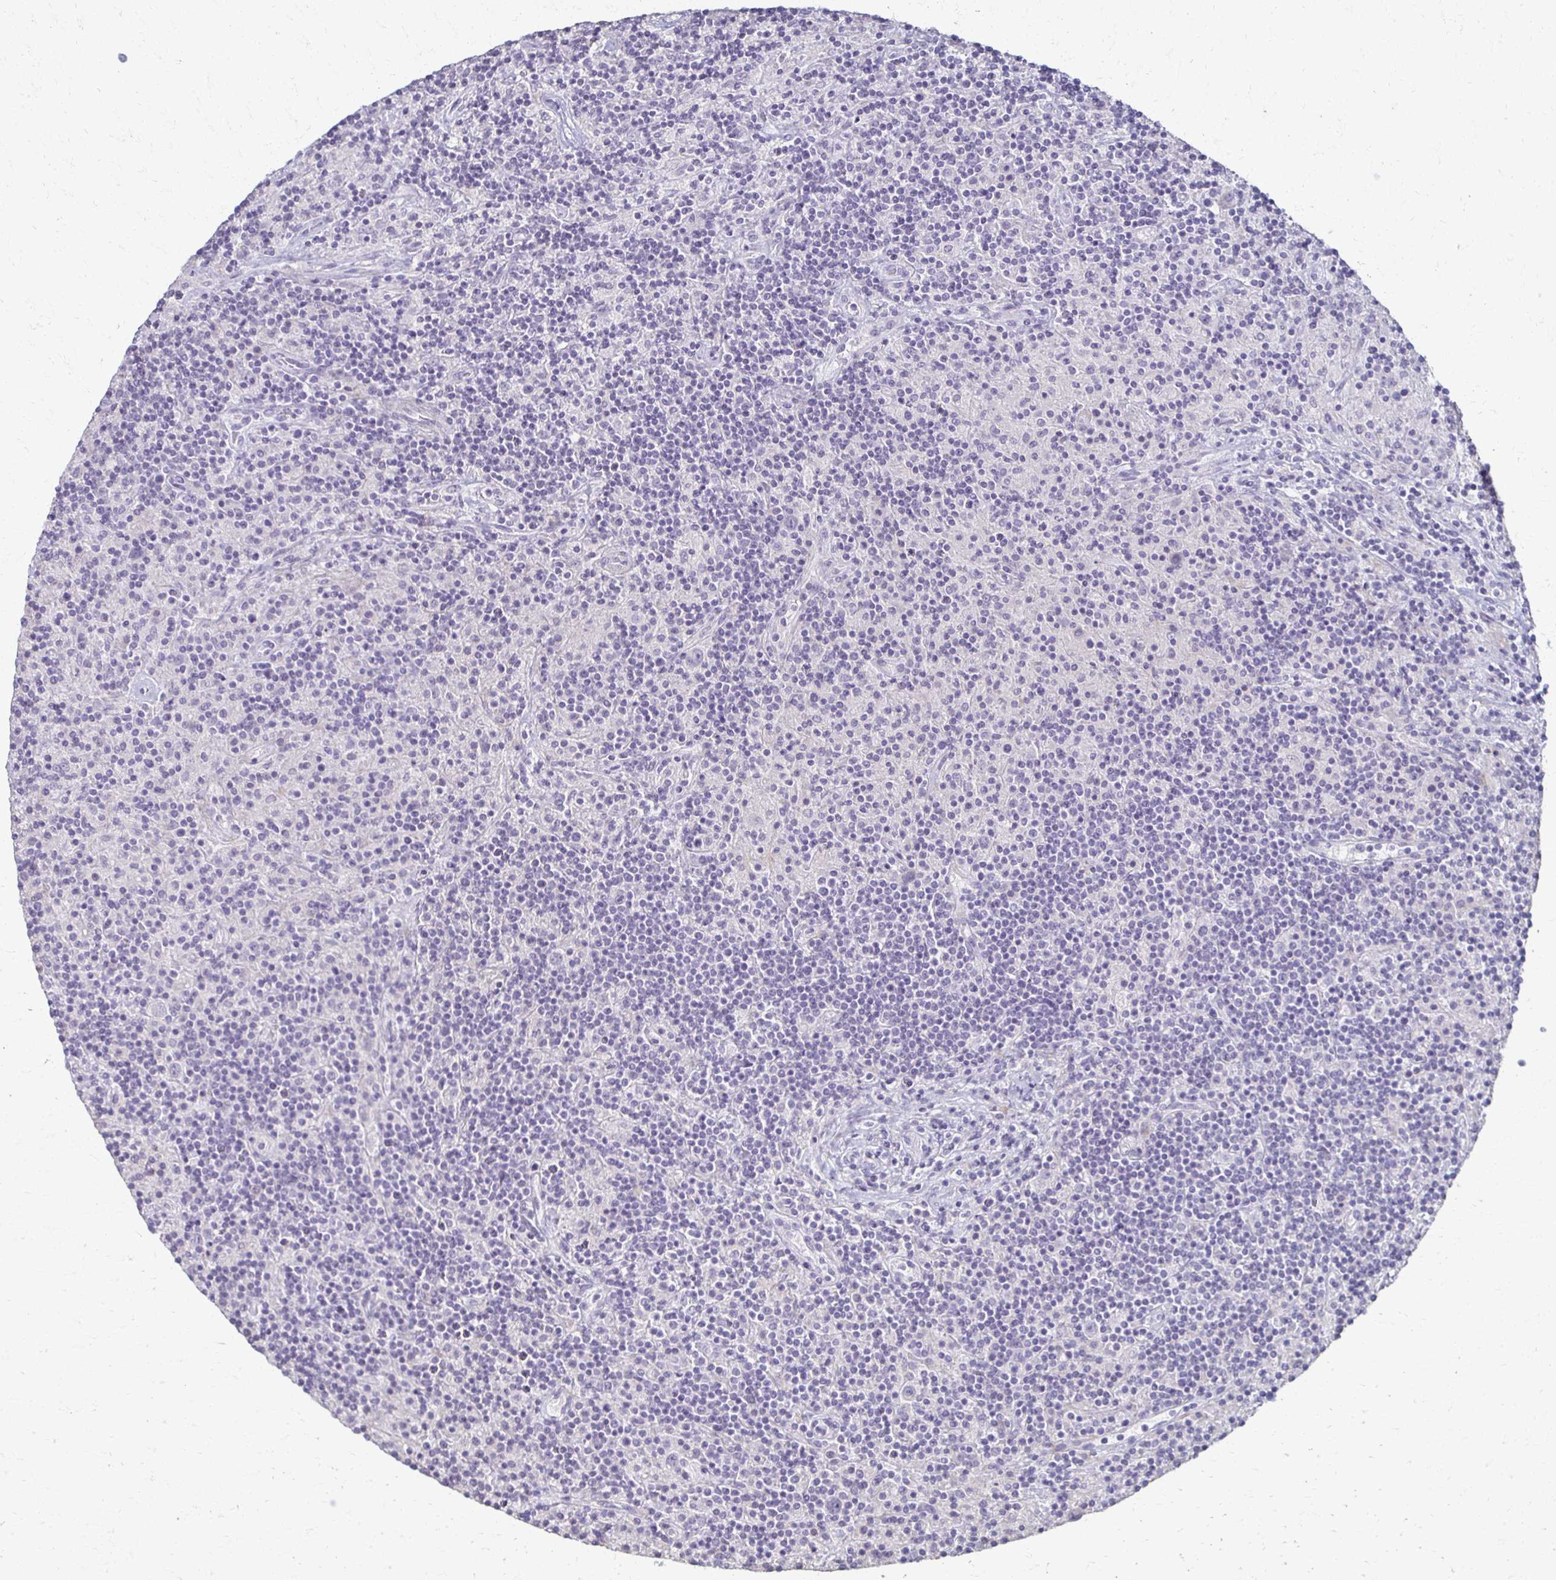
{"staining": {"intensity": "negative", "quantity": "none", "location": "none"}, "tissue": "lymphoma", "cell_type": "Tumor cells", "image_type": "cancer", "snomed": [{"axis": "morphology", "description": "Hodgkin's disease, NOS"}, {"axis": "topography", "description": "Lymph node"}], "caption": "IHC image of neoplastic tissue: lymphoma stained with DAB (3,3'-diaminobenzidine) reveals no significant protein expression in tumor cells.", "gene": "FOXO4", "patient": {"sex": "male", "age": 70}}